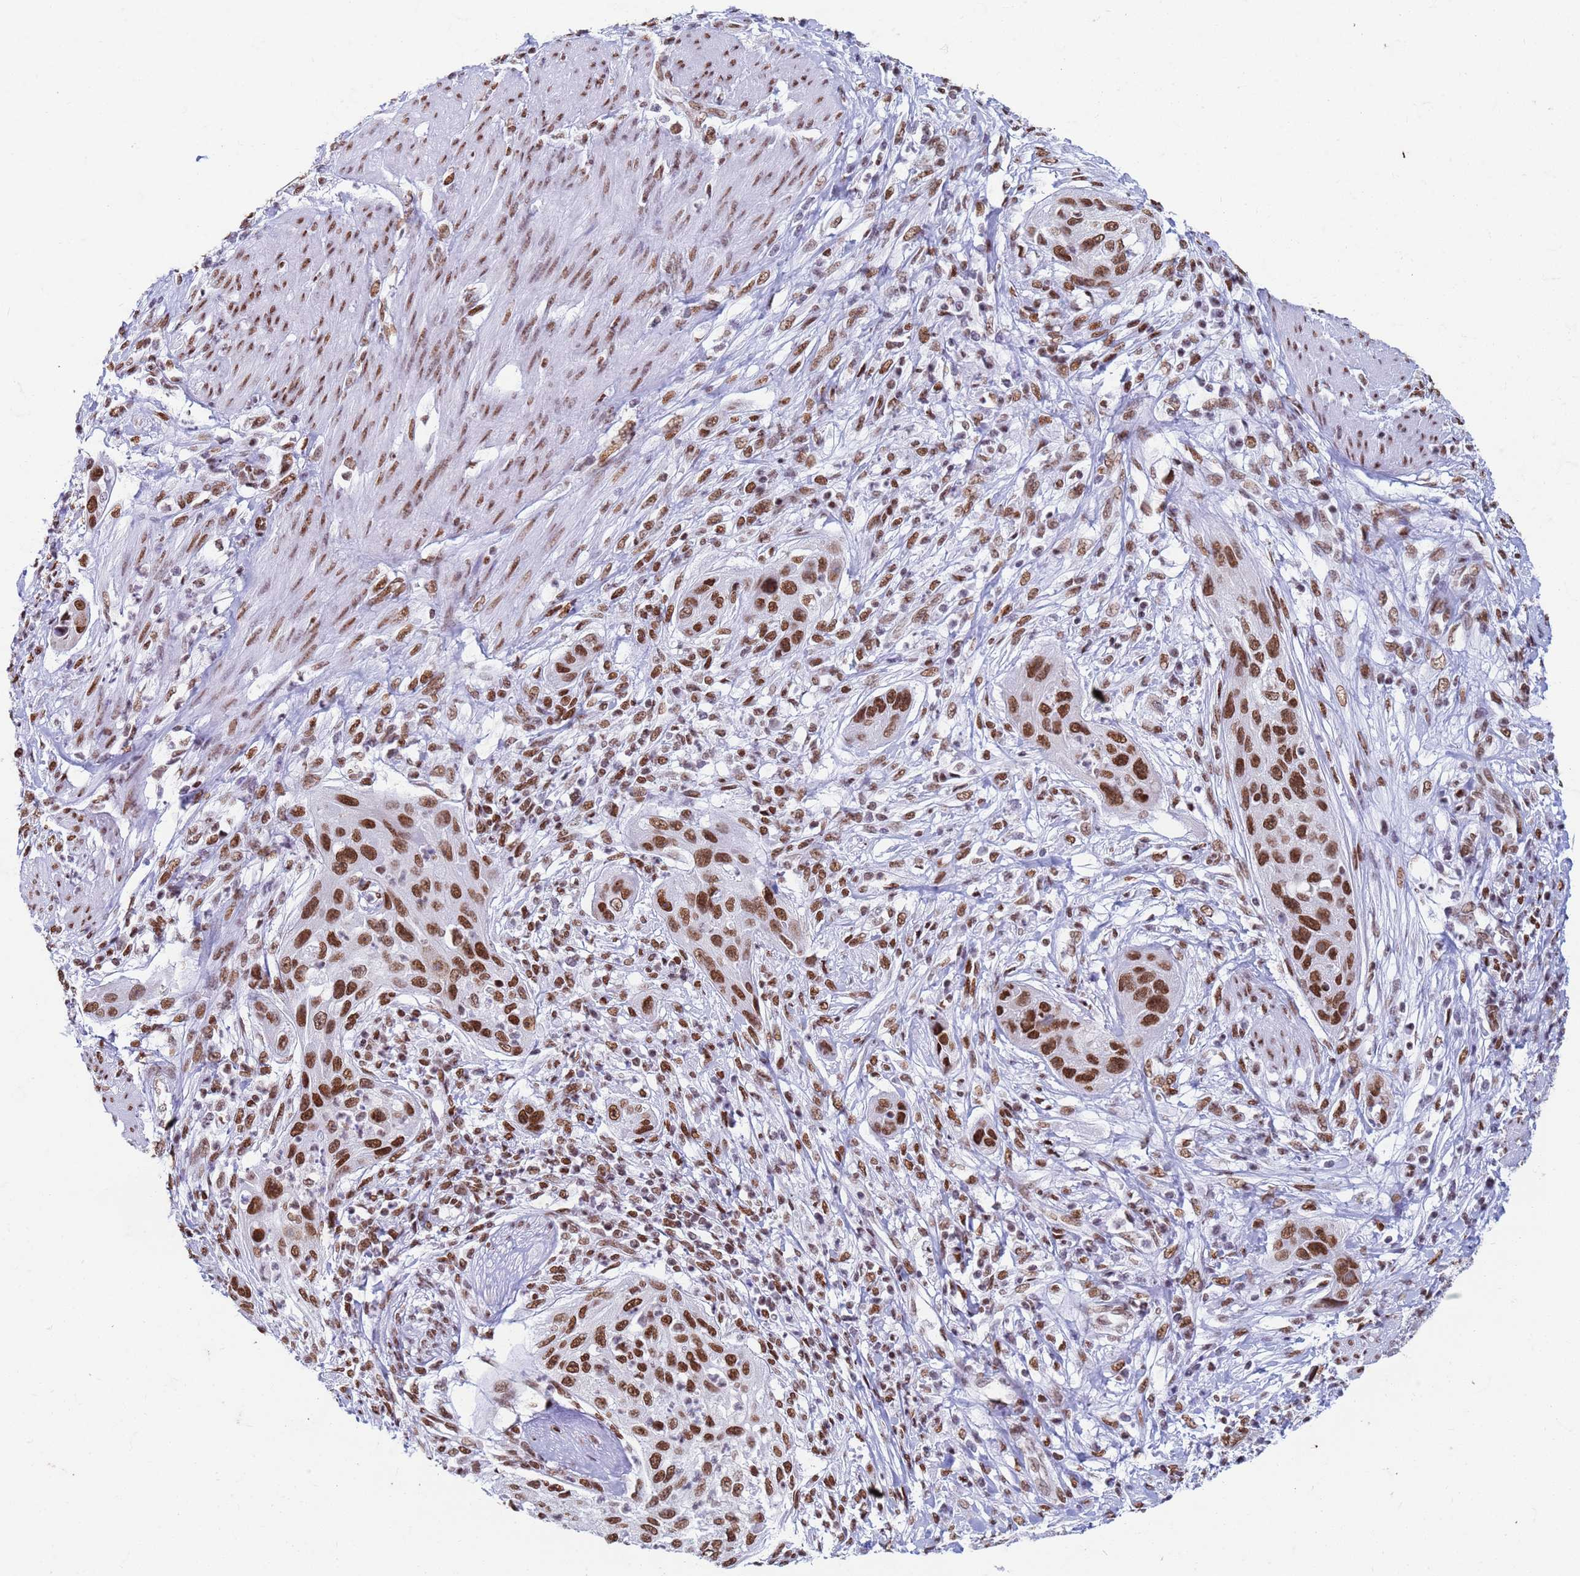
{"staining": {"intensity": "strong", "quantity": ">75%", "location": "nuclear"}, "tissue": "cervical cancer", "cell_type": "Tumor cells", "image_type": "cancer", "snomed": [{"axis": "morphology", "description": "Squamous cell carcinoma, NOS"}, {"axis": "topography", "description": "Cervix"}], "caption": "Immunohistochemical staining of human cervical squamous cell carcinoma exhibits strong nuclear protein expression in approximately >75% of tumor cells.", "gene": "FAM170B", "patient": {"sex": "female", "age": 42}}